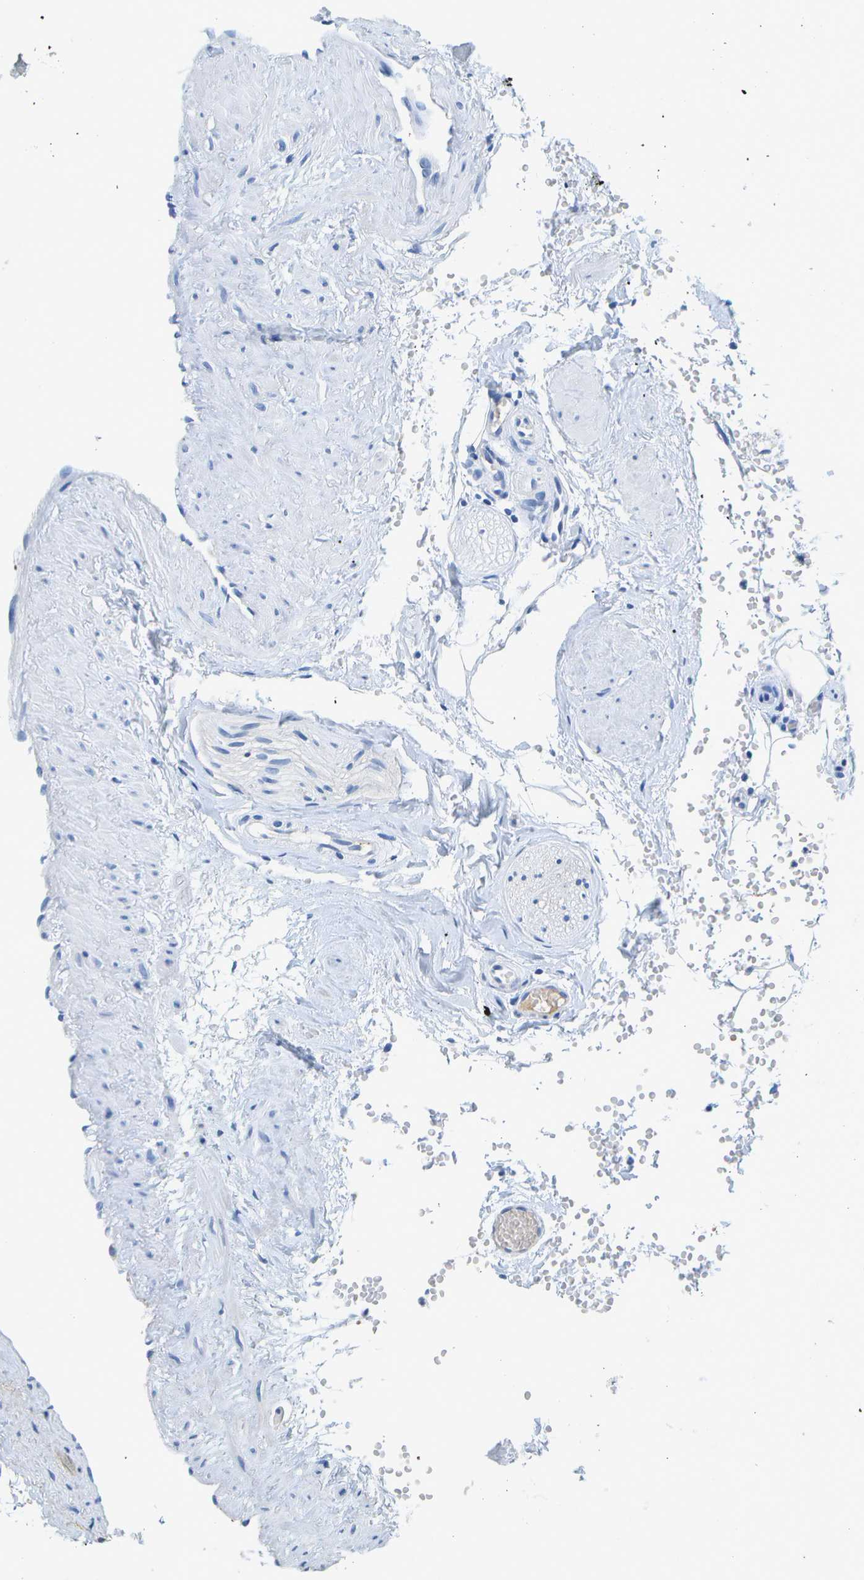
{"staining": {"intensity": "negative", "quantity": "none", "location": "none"}, "tissue": "prostate cancer", "cell_type": "Tumor cells", "image_type": "cancer", "snomed": [{"axis": "morphology", "description": "Adenocarcinoma, Low grade"}, {"axis": "topography", "description": "Prostate"}], "caption": "A histopathology image of low-grade adenocarcinoma (prostate) stained for a protein shows no brown staining in tumor cells.", "gene": "SERPINA1", "patient": {"sex": "male", "age": 53}}